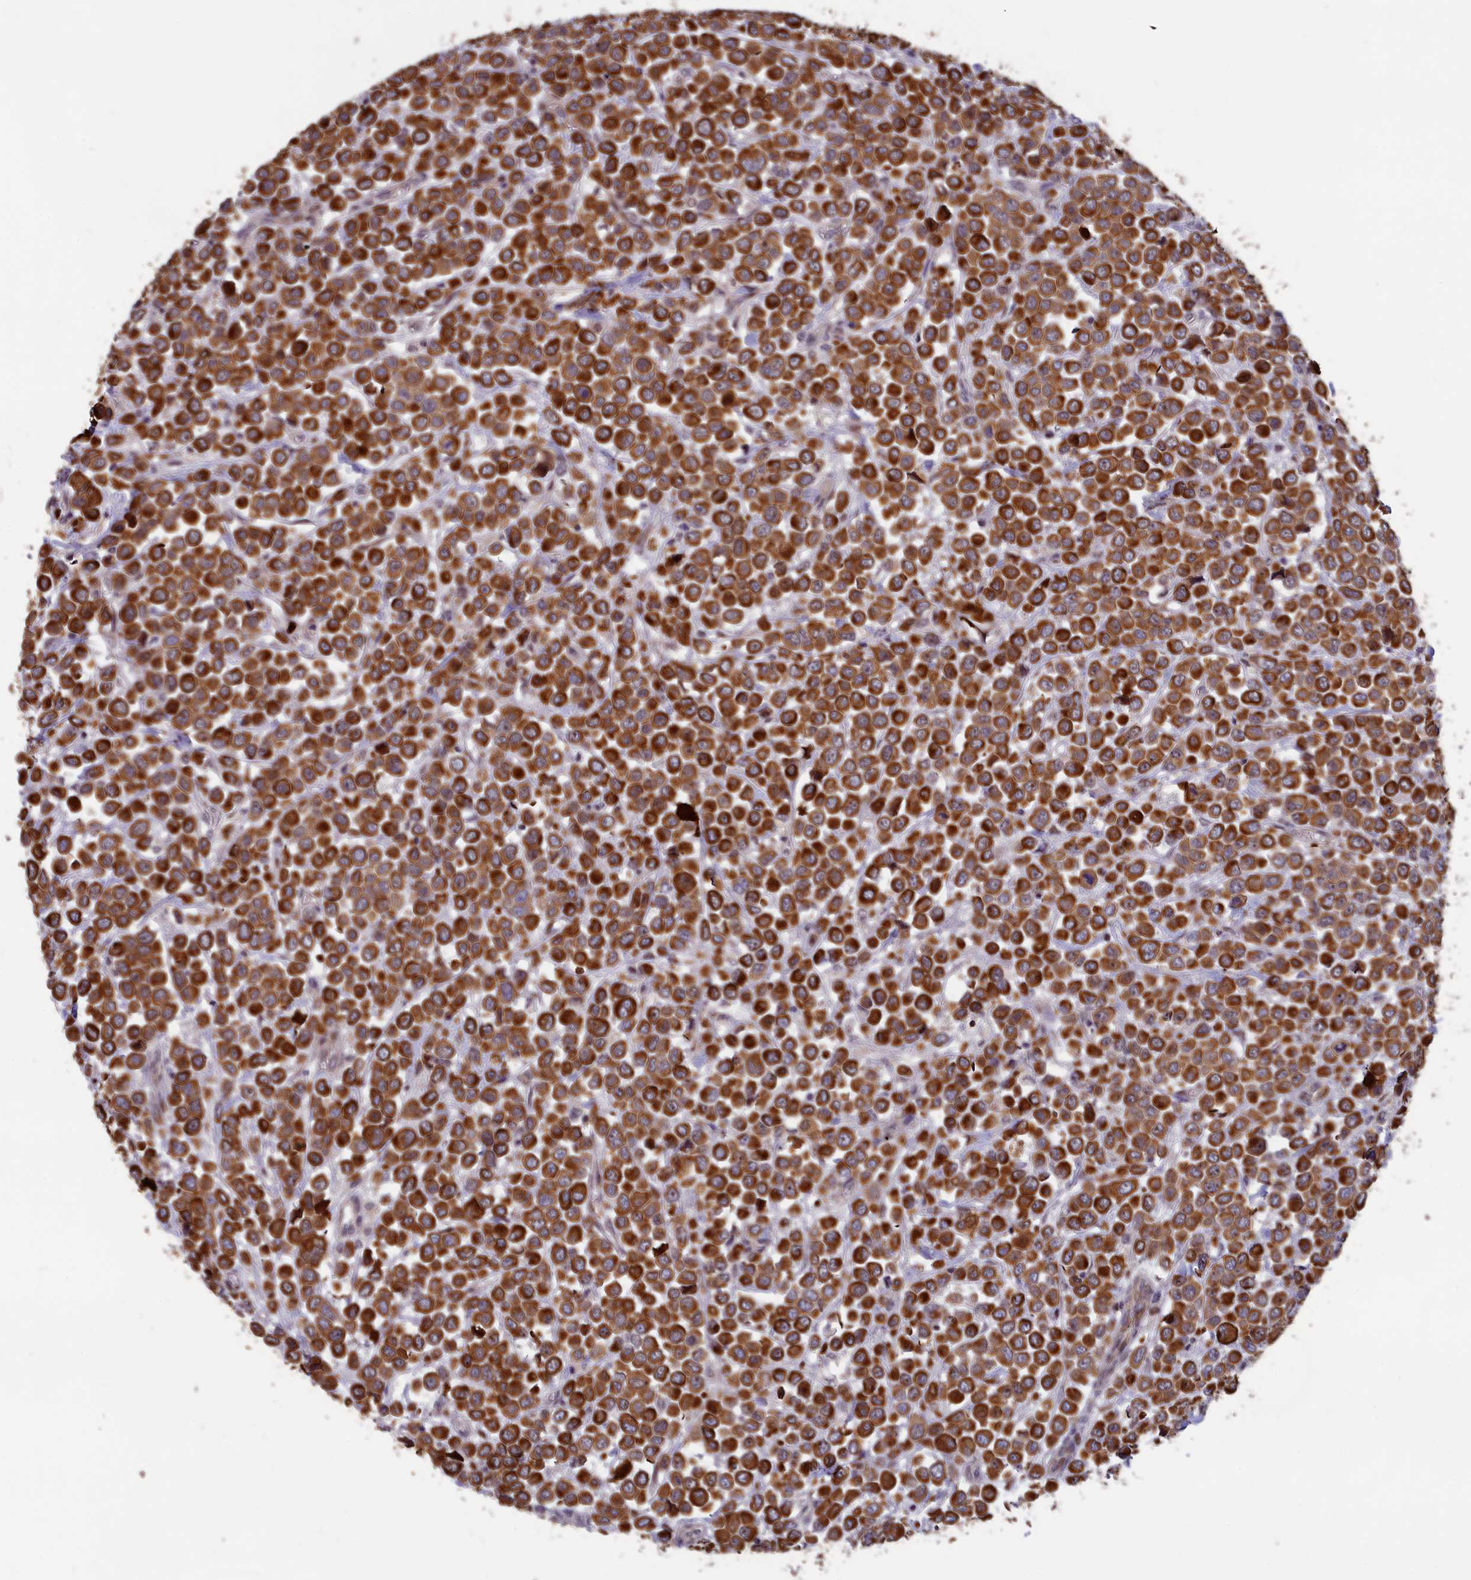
{"staining": {"intensity": "strong", "quantity": ">75%", "location": "cytoplasmic/membranous"}, "tissue": "breast cancer", "cell_type": "Tumor cells", "image_type": "cancer", "snomed": [{"axis": "morphology", "description": "Duct carcinoma"}, {"axis": "topography", "description": "Breast"}], "caption": "Human breast infiltrating ductal carcinoma stained with a brown dye shows strong cytoplasmic/membranous positive expression in approximately >75% of tumor cells.", "gene": "ANKRD34B", "patient": {"sex": "female", "age": 61}}